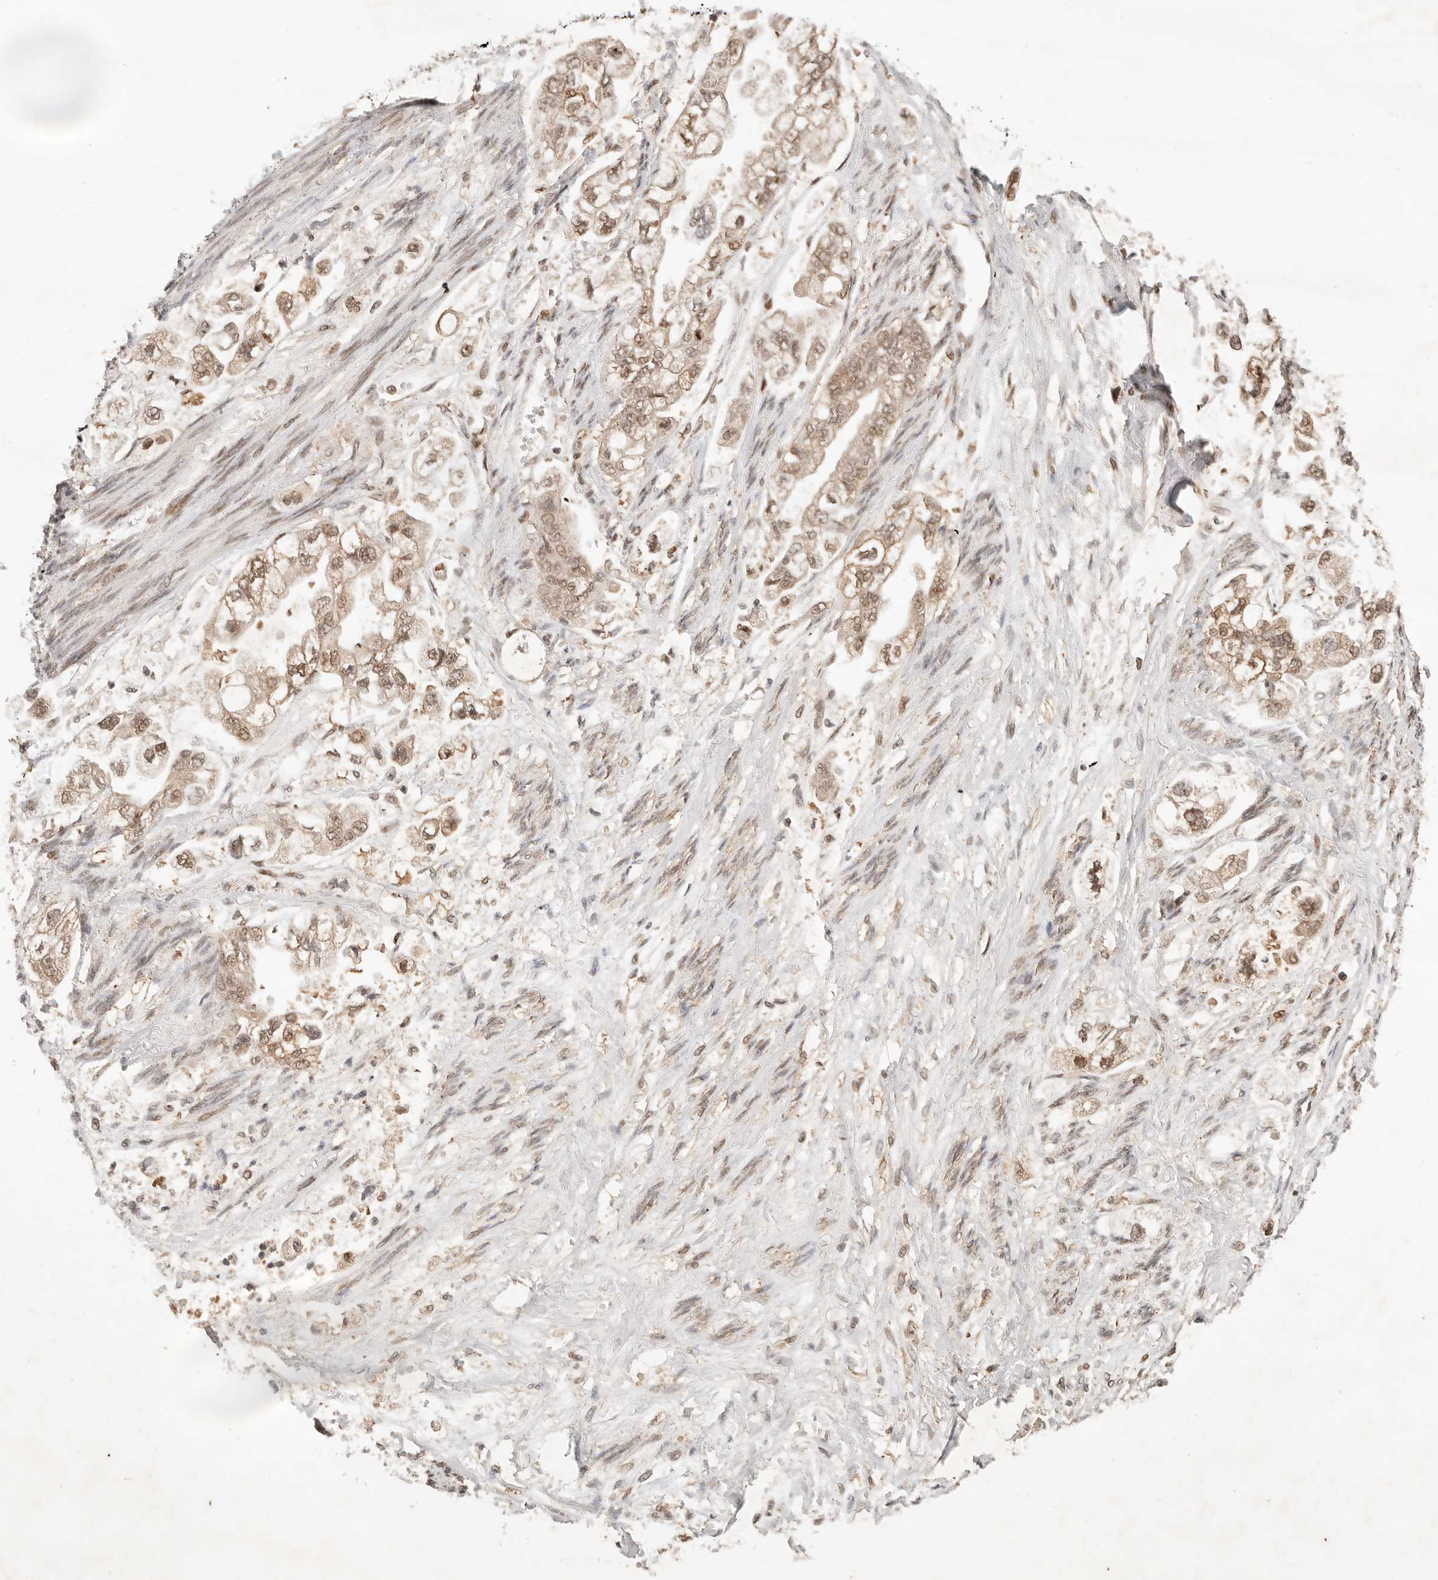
{"staining": {"intensity": "moderate", "quantity": ">75%", "location": "cytoplasmic/membranous,nuclear"}, "tissue": "stomach cancer", "cell_type": "Tumor cells", "image_type": "cancer", "snomed": [{"axis": "morphology", "description": "Adenocarcinoma, NOS"}, {"axis": "topography", "description": "Stomach"}], "caption": "Protein analysis of stomach cancer tissue demonstrates moderate cytoplasmic/membranous and nuclear staining in approximately >75% of tumor cells. (Stains: DAB (3,3'-diaminobenzidine) in brown, nuclei in blue, Microscopy: brightfield microscopy at high magnification).", "gene": "NPAS2", "patient": {"sex": "male", "age": 62}}